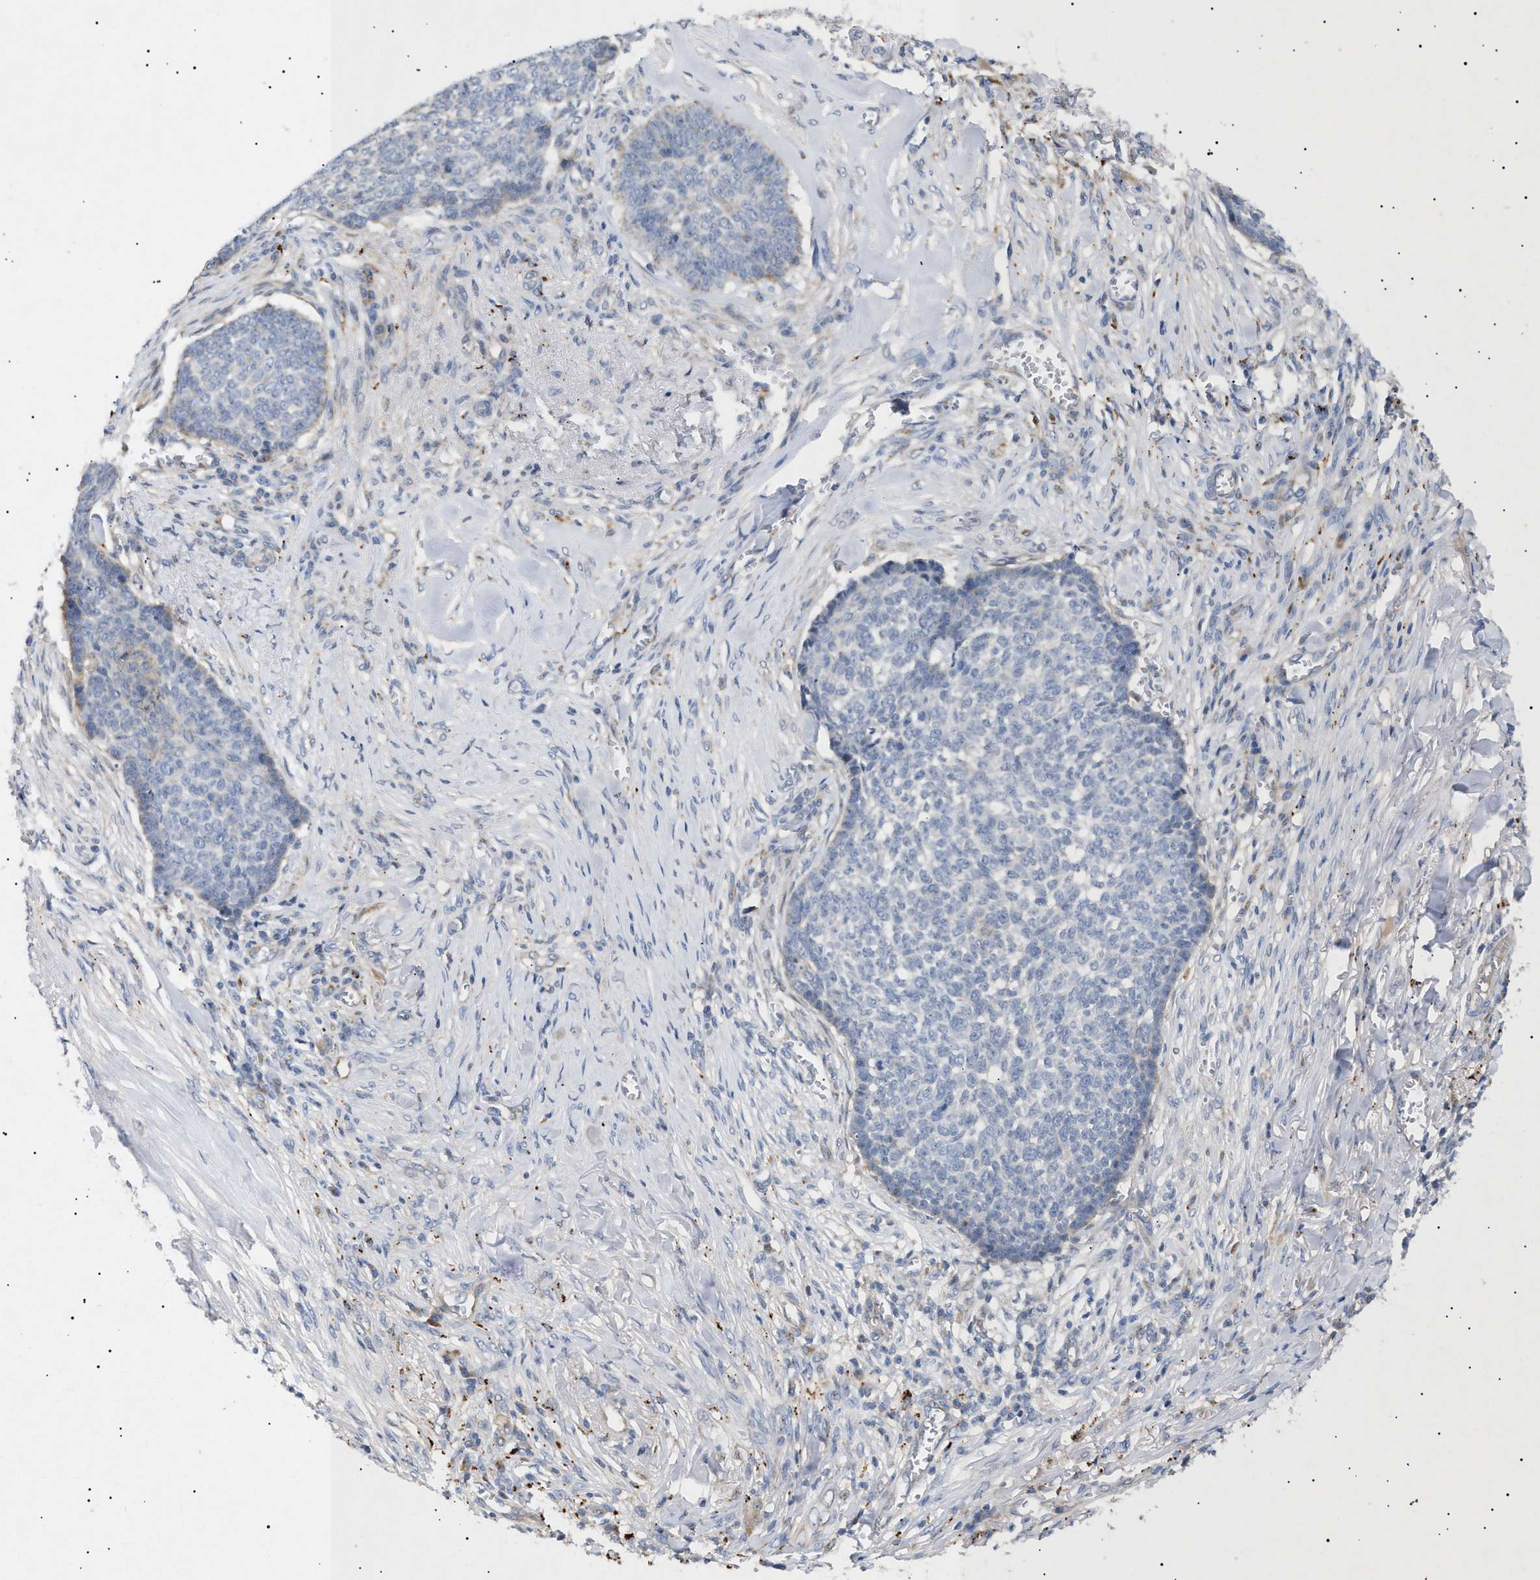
{"staining": {"intensity": "negative", "quantity": "none", "location": "none"}, "tissue": "skin cancer", "cell_type": "Tumor cells", "image_type": "cancer", "snomed": [{"axis": "morphology", "description": "Basal cell carcinoma"}, {"axis": "topography", "description": "Skin"}], "caption": "Immunohistochemical staining of skin cancer (basal cell carcinoma) reveals no significant positivity in tumor cells.", "gene": "SIRT5", "patient": {"sex": "male", "age": 84}}